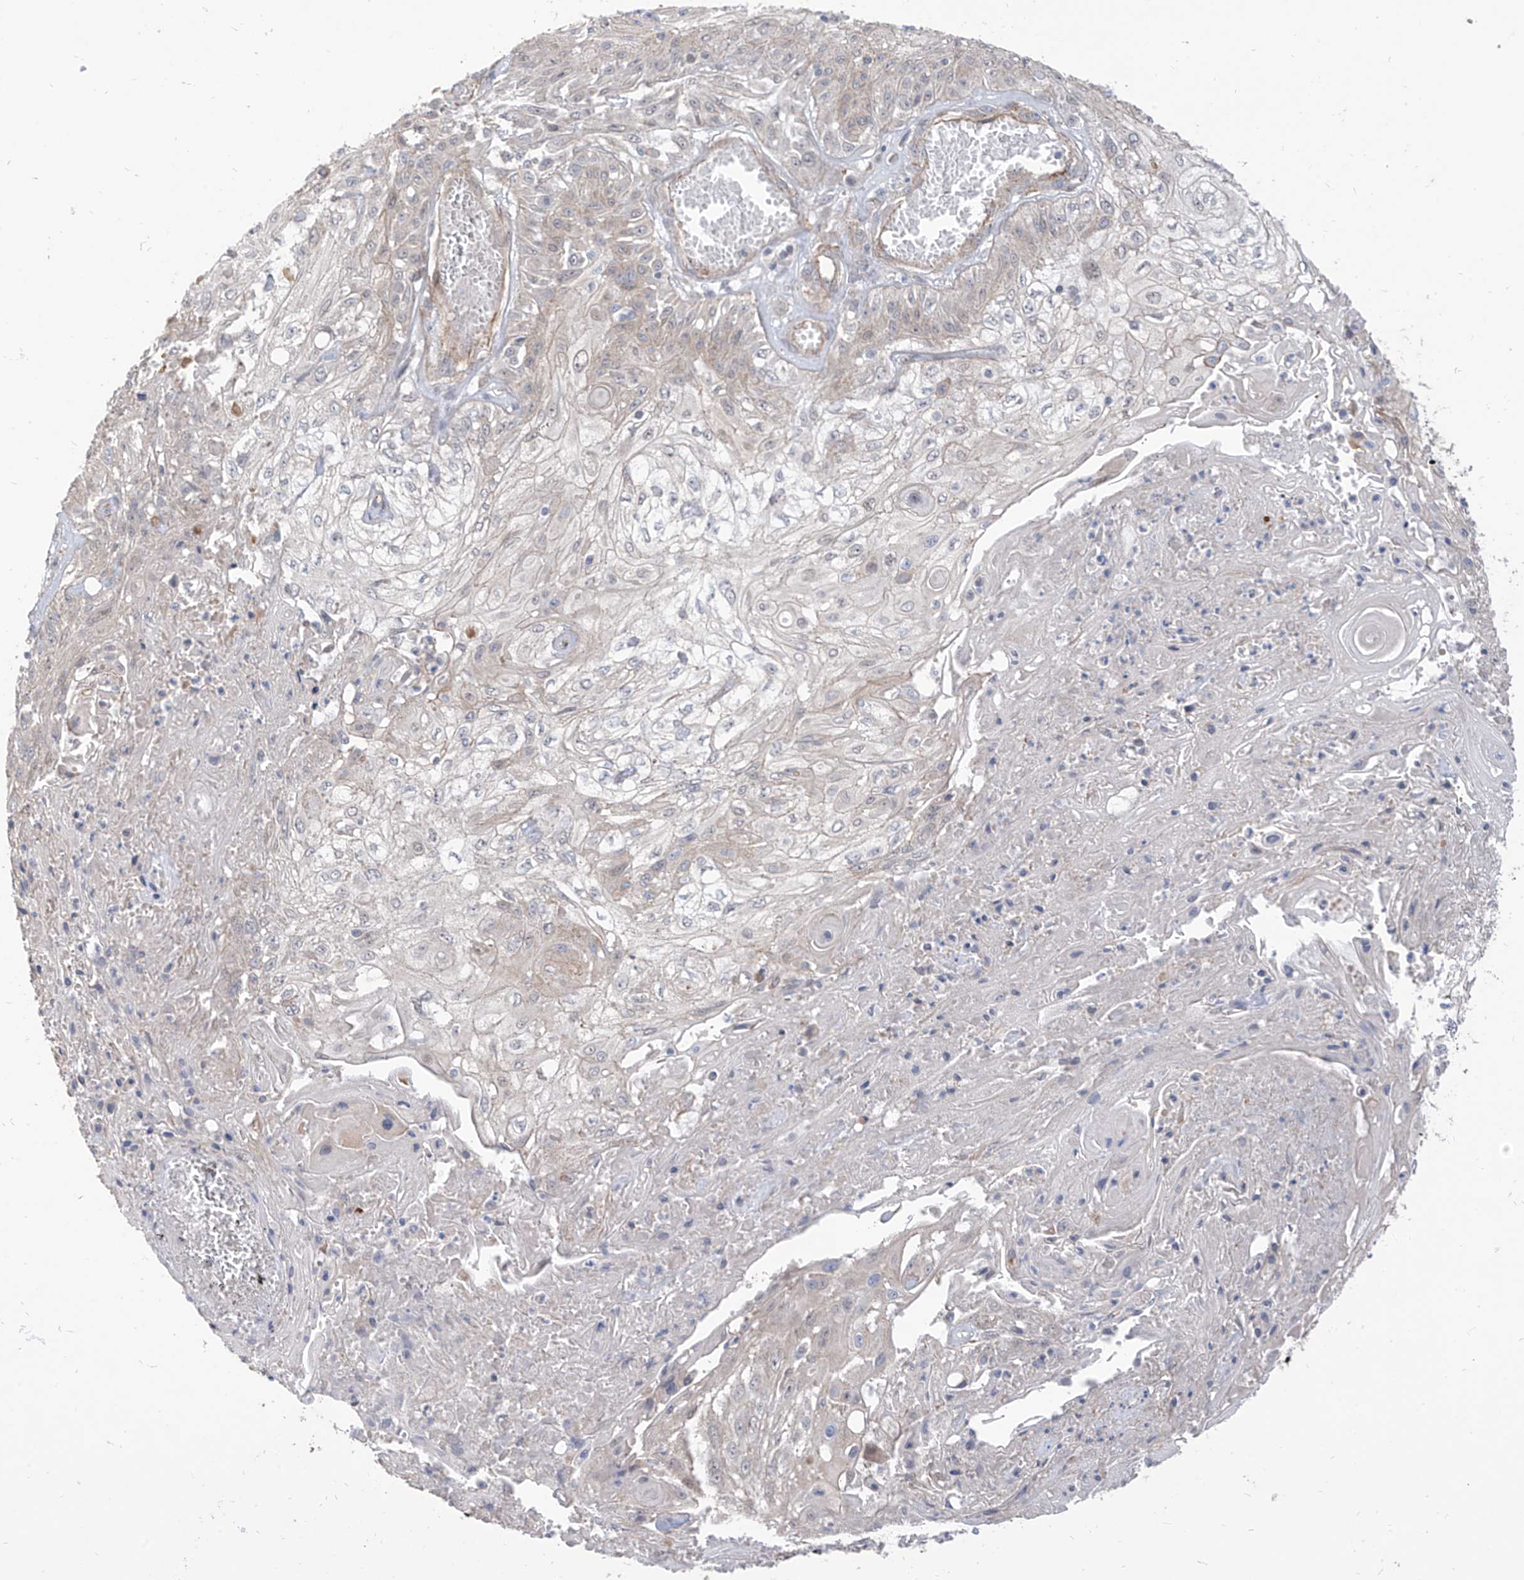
{"staining": {"intensity": "negative", "quantity": "none", "location": "none"}, "tissue": "skin cancer", "cell_type": "Tumor cells", "image_type": "cancer", "snomed": [{"axis": "morphology", "description": "Squamous cell carcinoma, NOS"}, {"axis": "morphology", "description": "Squamous cell carcinoma, metastatic, NOS"}, {"axis": "topography", "description": "Skin"}, {"axis": "topography", "description": "Lymph node"}], "caption": "A histopathology image of human skin metastatic squamous cell carcinoma is negative for staining in tumor cells.", "gene": "EPHX4", "patient": {"sex": "male", "age": 75}}